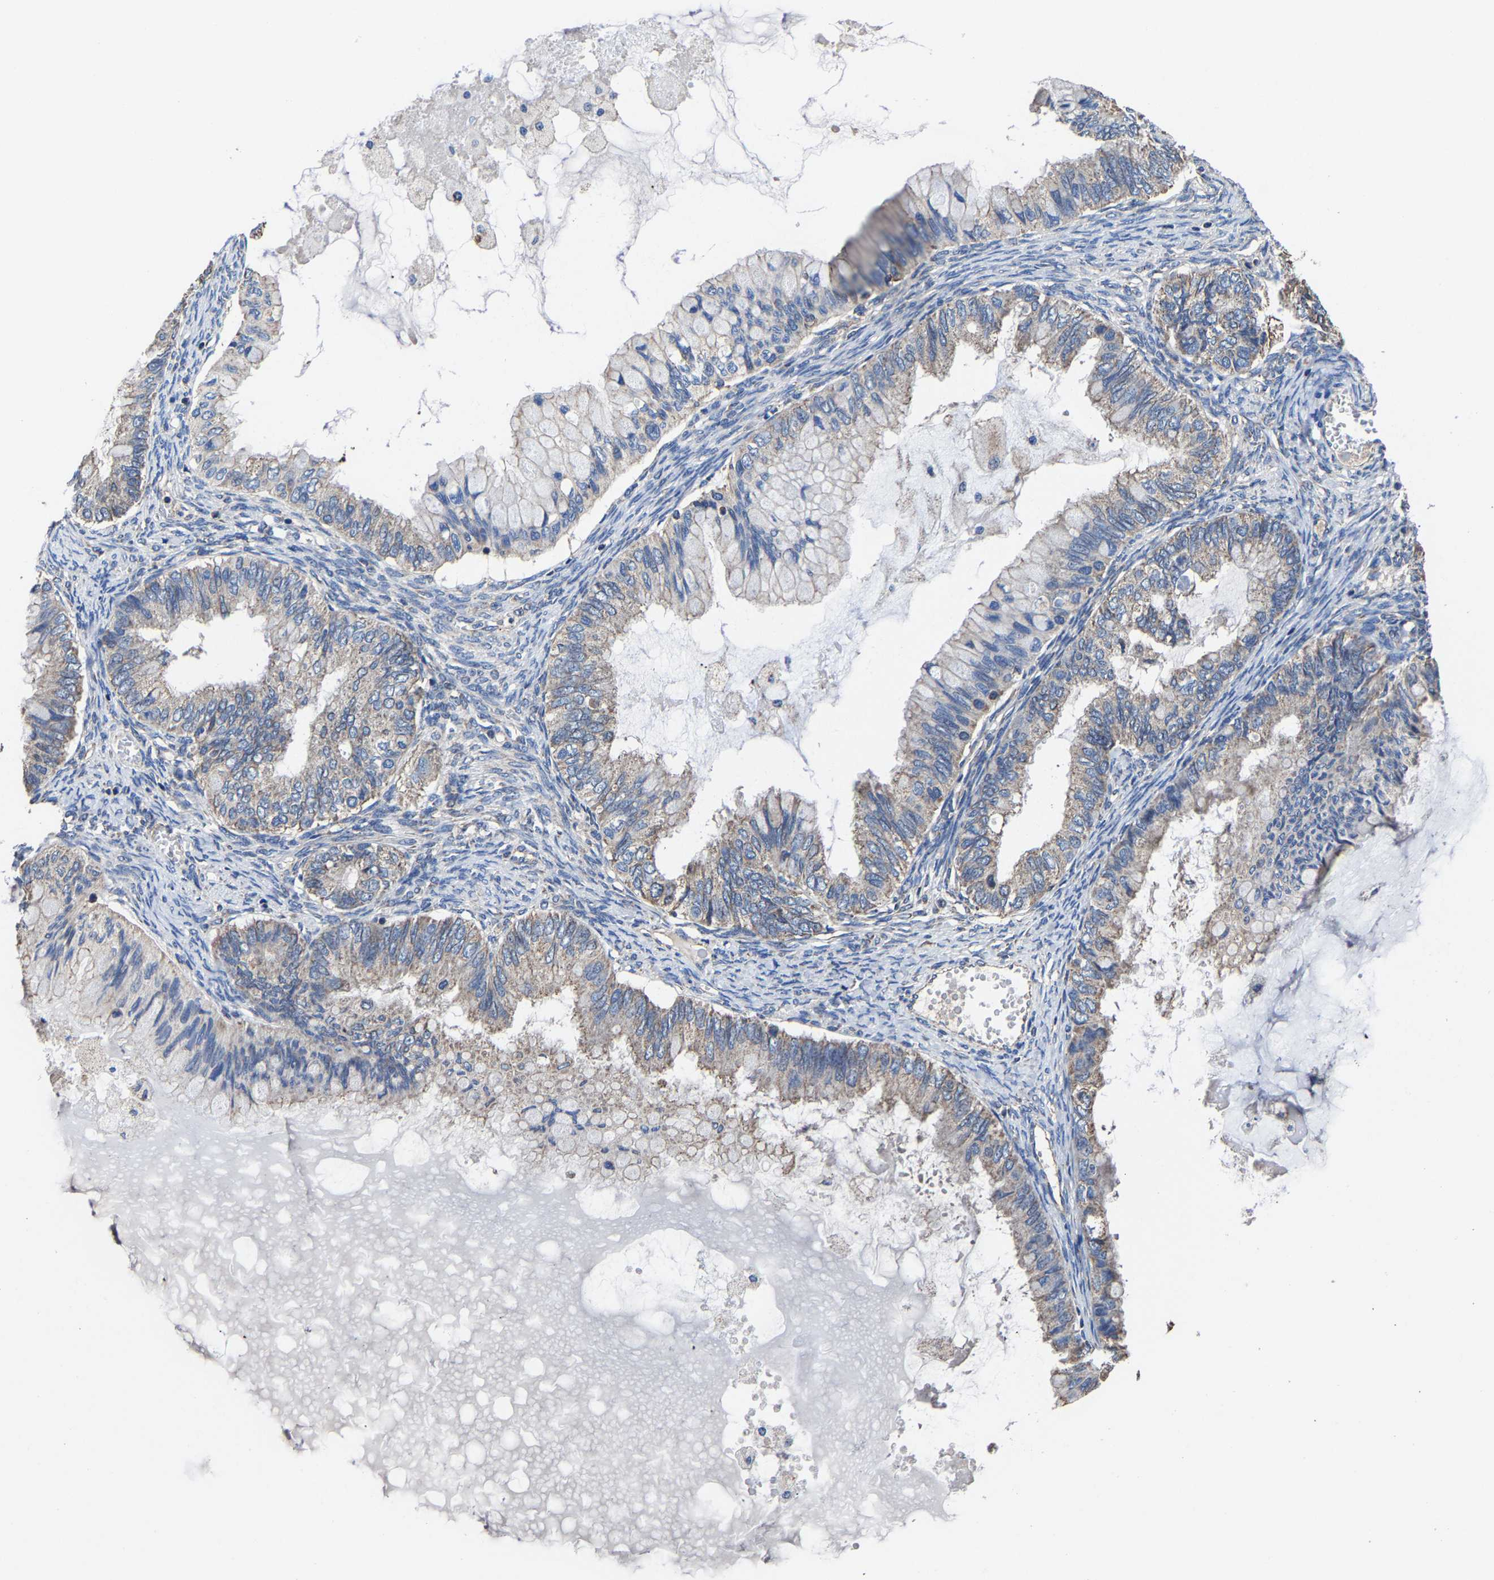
{"staining": {"intensity": "weak", "quantity": "25%-75%", "location": "cytoplasmic/membranous"}, "tissue": "ovarian cancer", "cell_type": "Tumor cells", "image_type": "cancer", "snomed": [{"axis": "morphology", "description": "Cystadenocarcinoma, mucinous, NOS"}, {"axis": "topography", "description": "Ovary"}], "caption": "Brown immunohistochemical staining in human ovarian mucinous cystadenocarcinoma exhibits weak cytoplasmic/membranous expression in approximately 25%-75% of tumor cells. (DAB (3,3'-diaminobenzidine) = brown stain, brightfield microscopy at high magnification).", "gene": "ZCCHC7", "patient": {"sex": "female", "age": 80}}